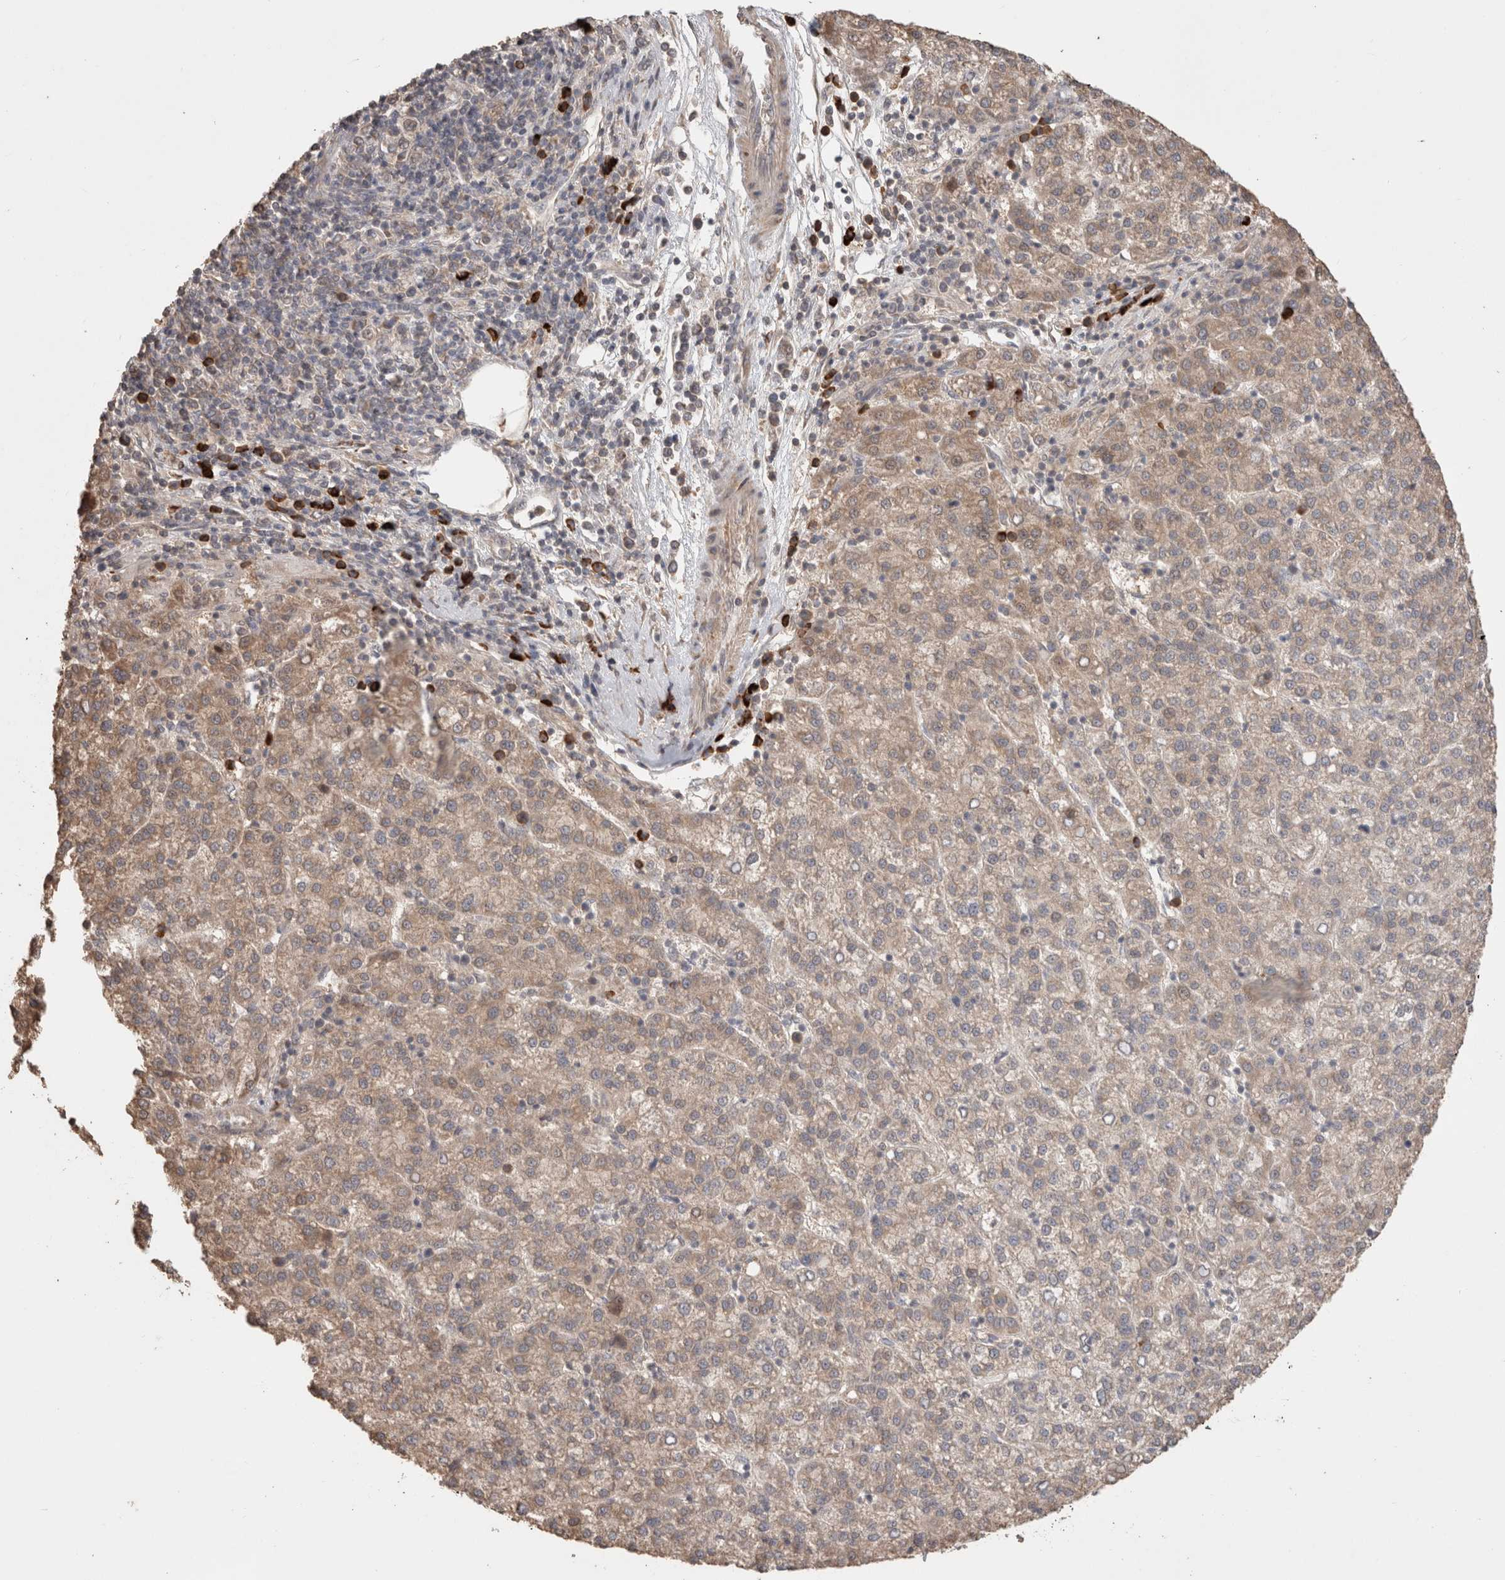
{"staining": {"intensity": "moderate", "quantity": ">75%", "location": "cytoplasmic/membranous"}, "tissue": "liver cancer", "cell_type": "Tumor cells", "image_type": "cancer", "snomed": [{"axis": "morphology", "description": "Carcinoma, Hepatocellular, NOS"}, {"axis": "topography", "description": "Liver"}], "caption": "An IHC photomicrograph of tumor tissue is shown. Protein staining in brown labels moderate cytoplasmic/membranous positivity in liver hepatocellular carcinoma within tumor cells.", "gene": "HROB", "patient": {"sex": "female", "age": 58}}